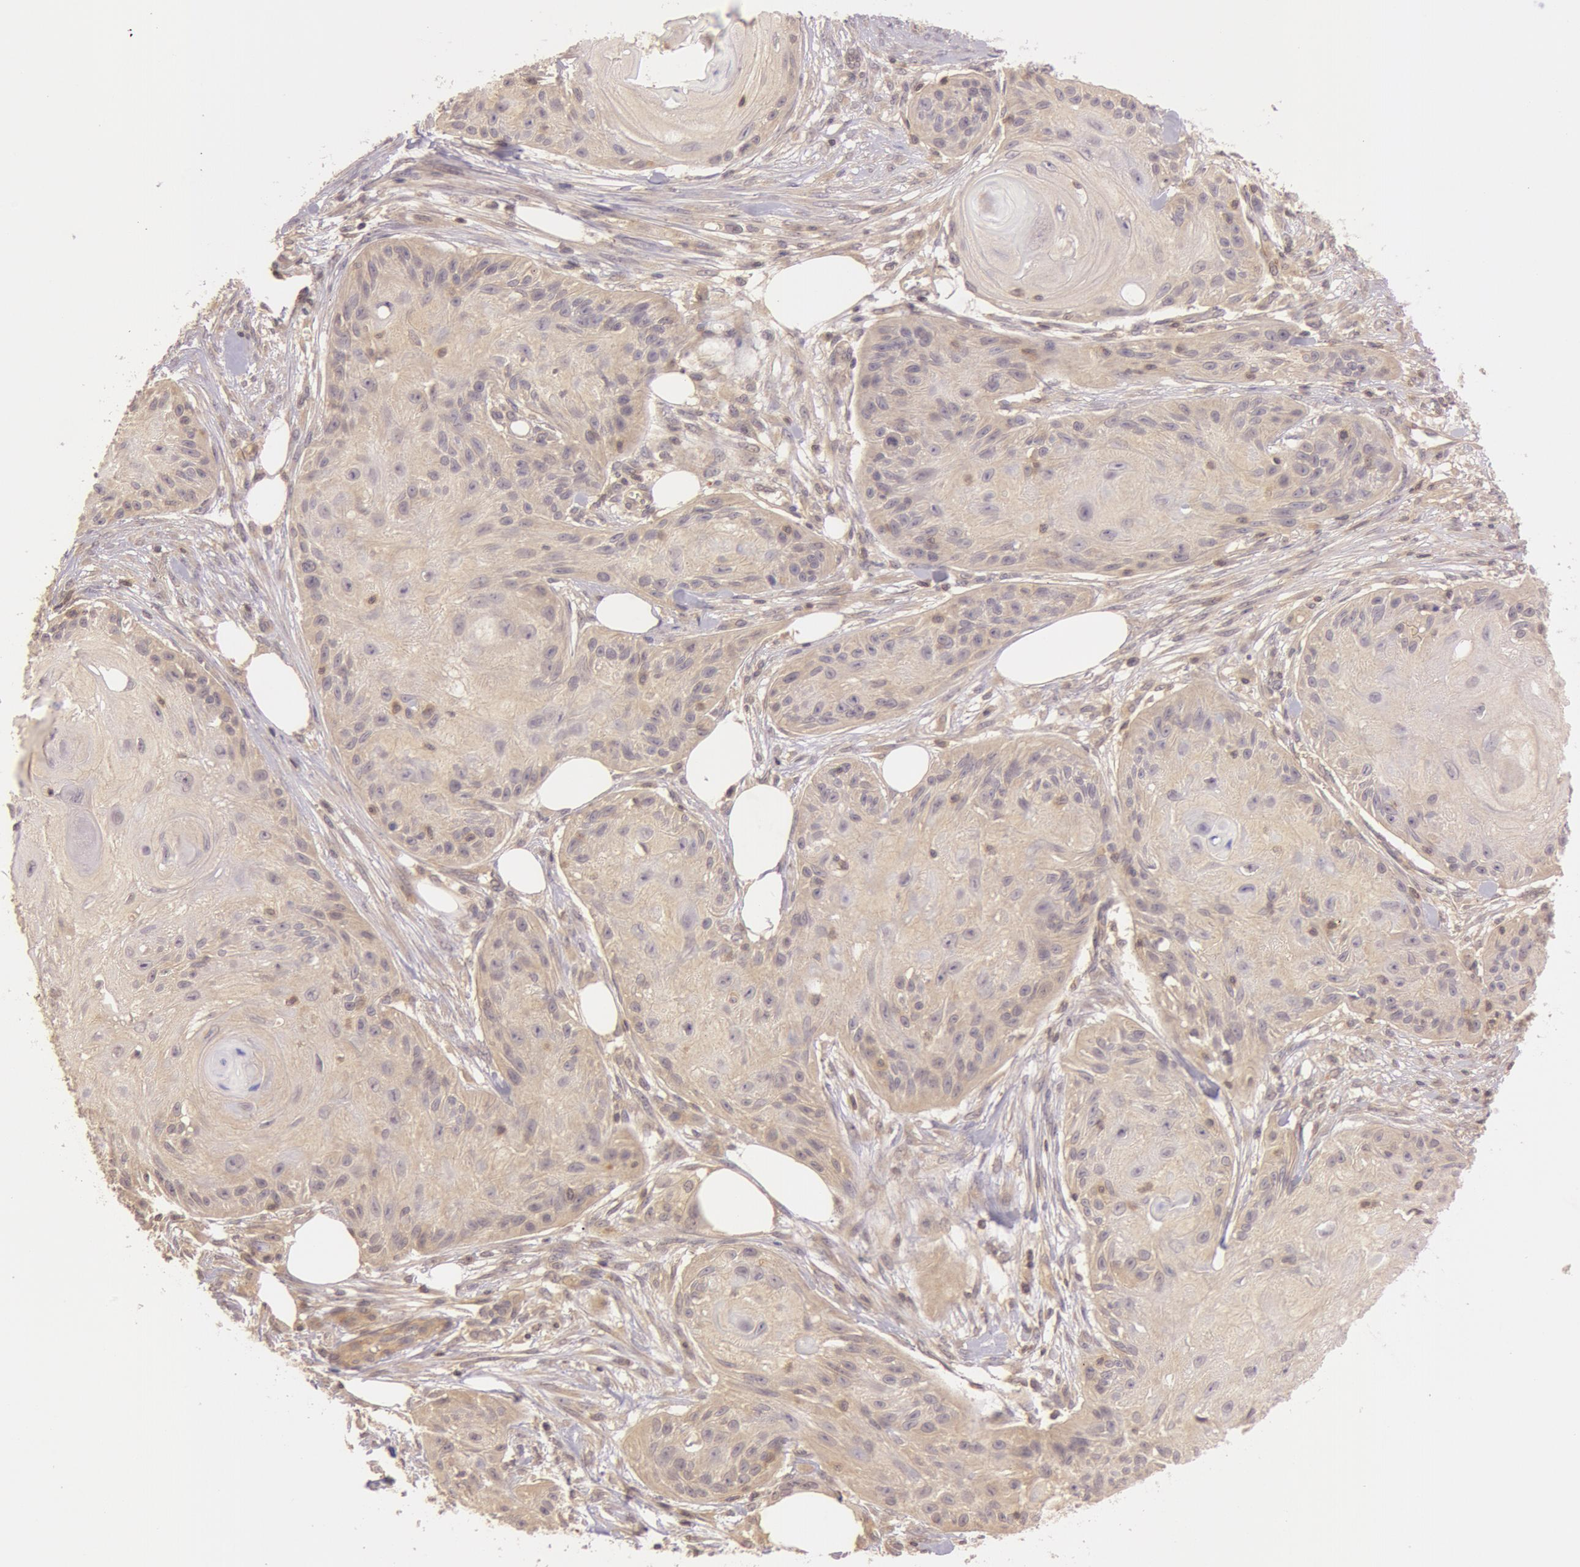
{"staining": {"intensity": "weak", "quantity": ">75%", "location": "cytoplasmic/membranous"}, "tissue": "skin cancer", "cell_type": "Tumor cells", "image_type": "cancer", "snomed": [{"axis": "morphology", "description": "Squamous cell carcinoma, NOS"}, {"axis": "topography", "description": "Skin"}], "caption": "The photomicrograph exhibits staining of skin cancer, revealing weak cytoplasmic/membranous protein positivity (brown color) within tumor cells.", "gene": "ATG2B", "patient": {"sex": "female", "age": 88}}